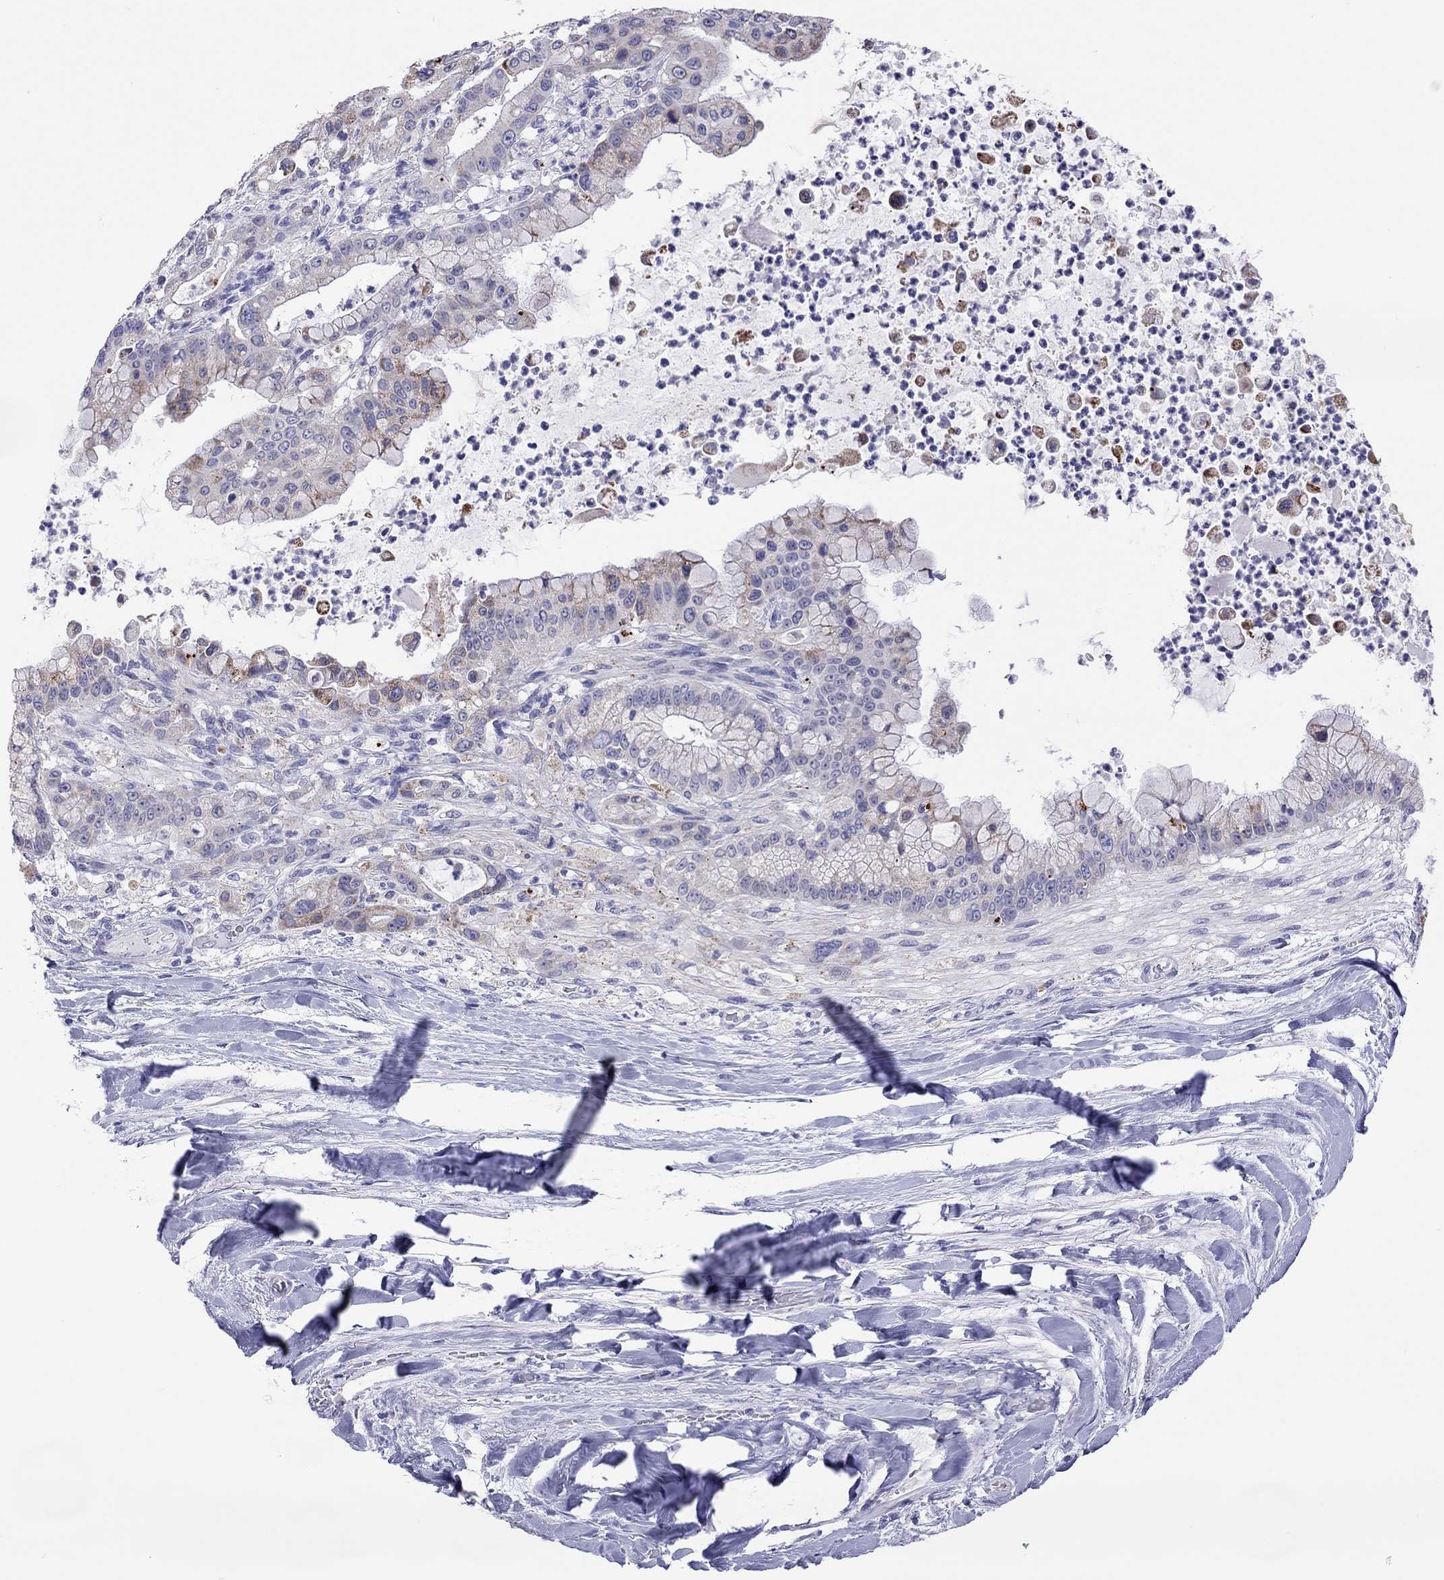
{"staining": {"intensity": "moderate", "quantity": "<25%", "location": "cytoplasmic/membranous"}, "tissue": "liver cancer", "cell_type": "Tumor cells", "image_type": "cancer", "snomed": [{"axis": "morphology", "description": "Cholangiocarcinoma"}, {"axis": "topography", "description": "Liver"}], "caption": "Approximately <25% of tumor cells in human cholangiocarcinoma (liver) display moderate cytoplasmic/membranous protein positivity as visualized by brown immunohistochemical staining.", "gene": "COL9A1", "patient": {"sex": "female", "age": 54}}